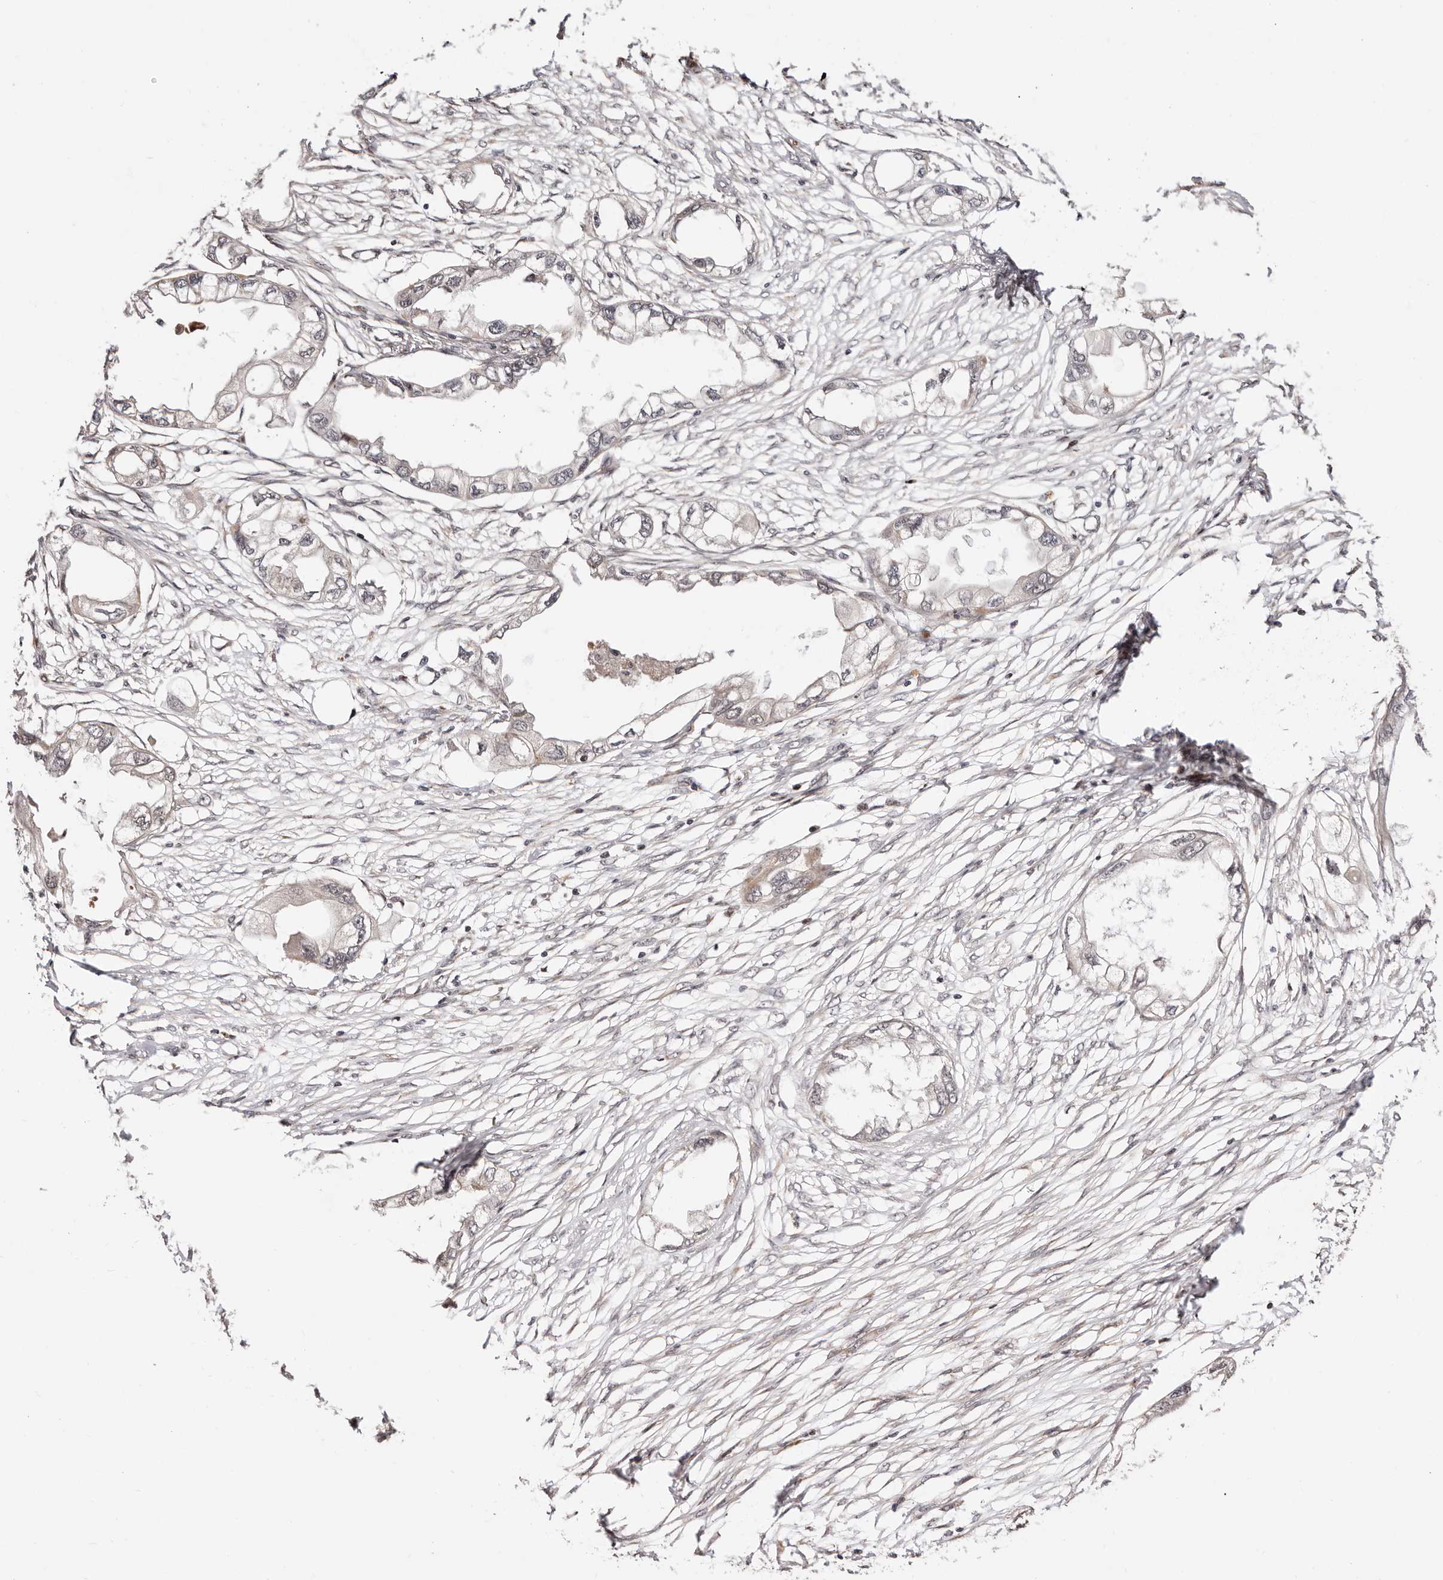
{"staining": {"intensity": "negative", "quantity": "none", "location": "none"}, "tissue": "endometrial cancer", "cell_type": "Tumor cells", "image_type": "cancer", "snomed": [{"axis": "morphology", "description": "Adenocarcinoma, NOS"}, {"axis": "morphology", "description": "Adenocarcinoma, metastatic, NOS"}, {"axis": "topography", "description": "Adipose tissue"}, {"axis": "topography", "description": "Endometrium"}], "caption": "An immunohistochemistry (IHC) micrograph of metastatic adenocarcinoma (endometrial) is shown. There is no staining in tumor cells of metastatic adenocarcinoma (endometrial).", "gene": "HIVEP3", "patient": {"sex": "female", "age": 67}}